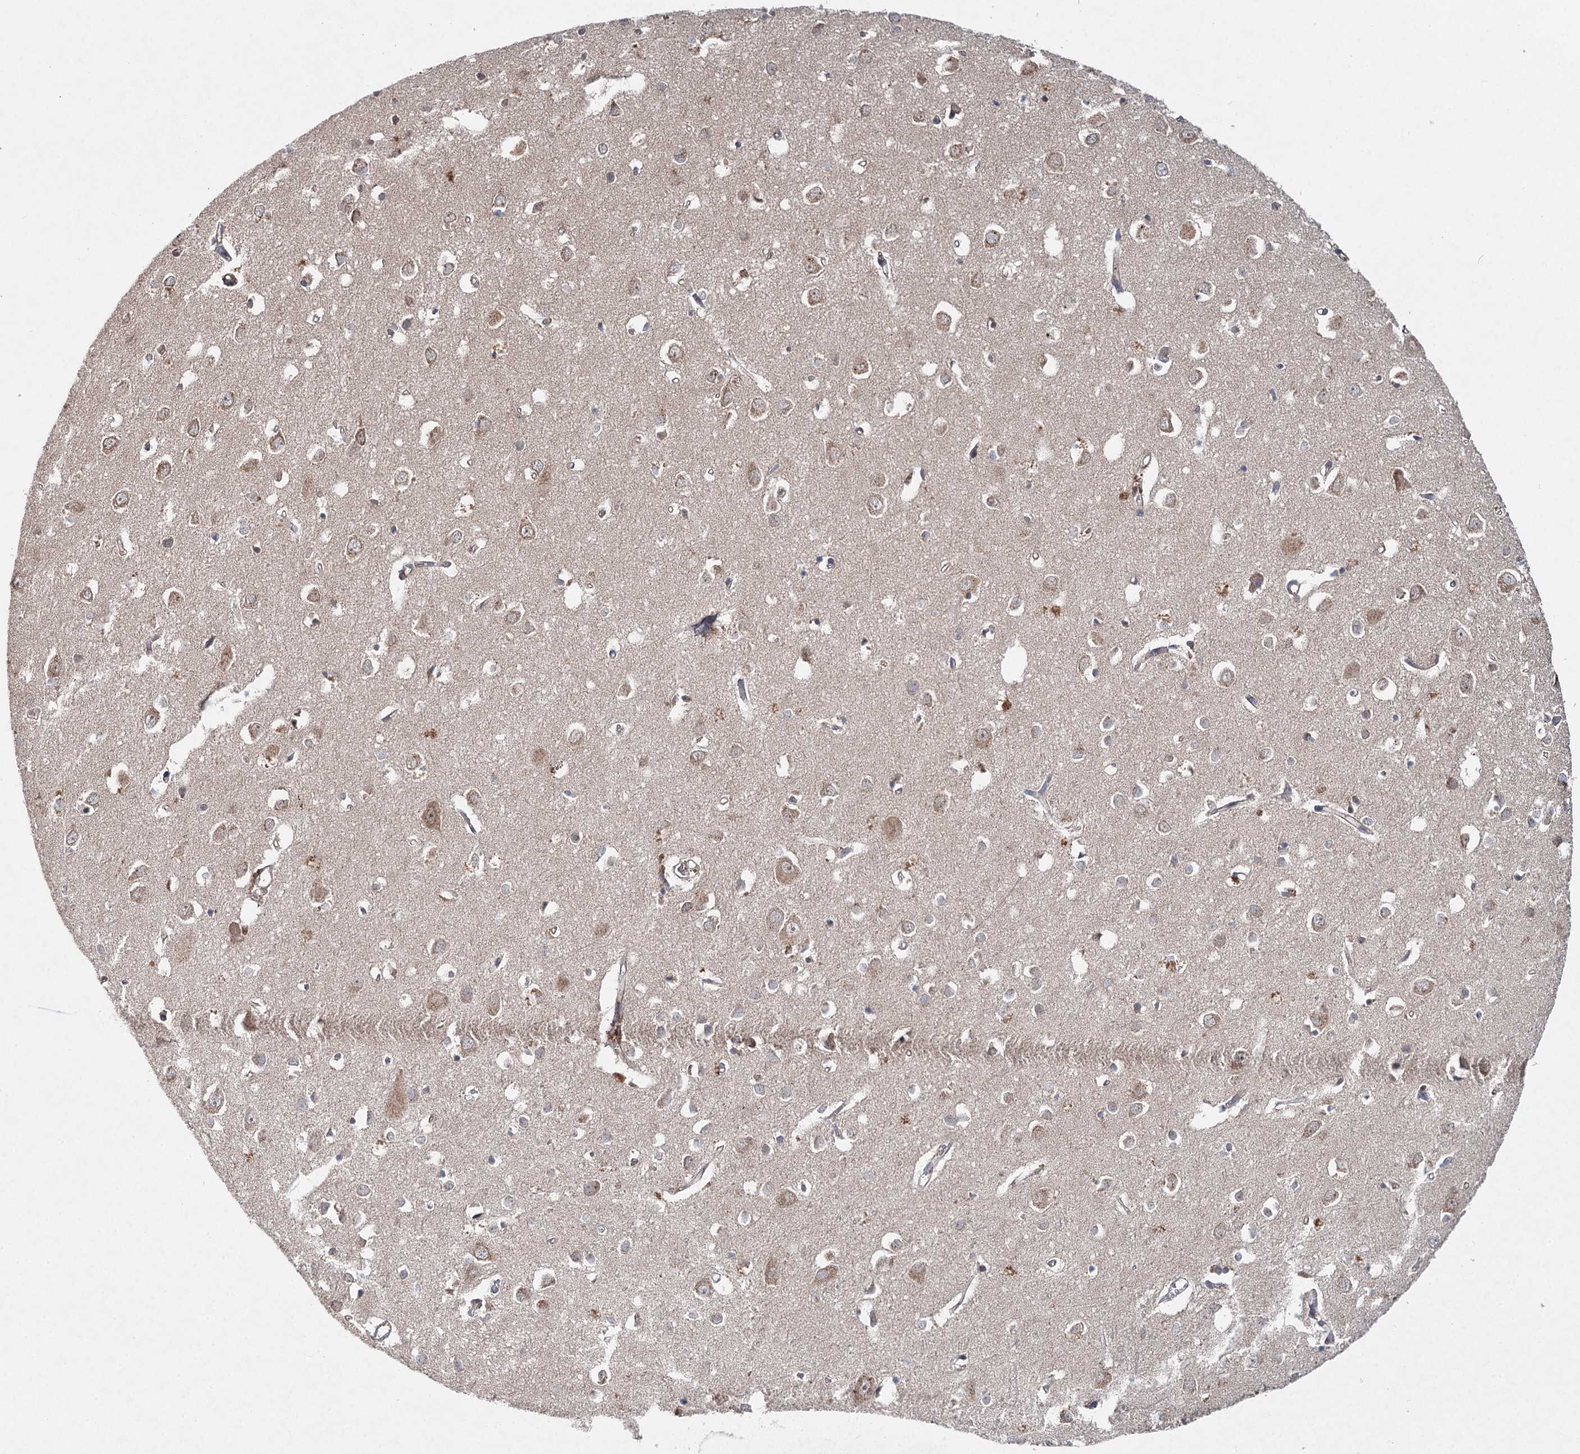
{"staining": {"intensity": "weak", "quantity": "<25%", "location": "cytoplasmic/membranous"}, "tissue": "cerebral cortex", "cell_type": "Endothelial cells", "image_type": "normal", "snomed": [{"axis": "morphology", "description": "Normal tissue, NOS"}, {"axis": "topography", "description": "Cerebral cortex"}], "caption": "Immunohistochemistry micrograph of normal cerebral cortex stained for a protein (brown), which shows no positivity in endothelial cells. Nuclei are stained in blue.", "gene": "WDR44", "patient": {"sex": "female", "age": 64}}